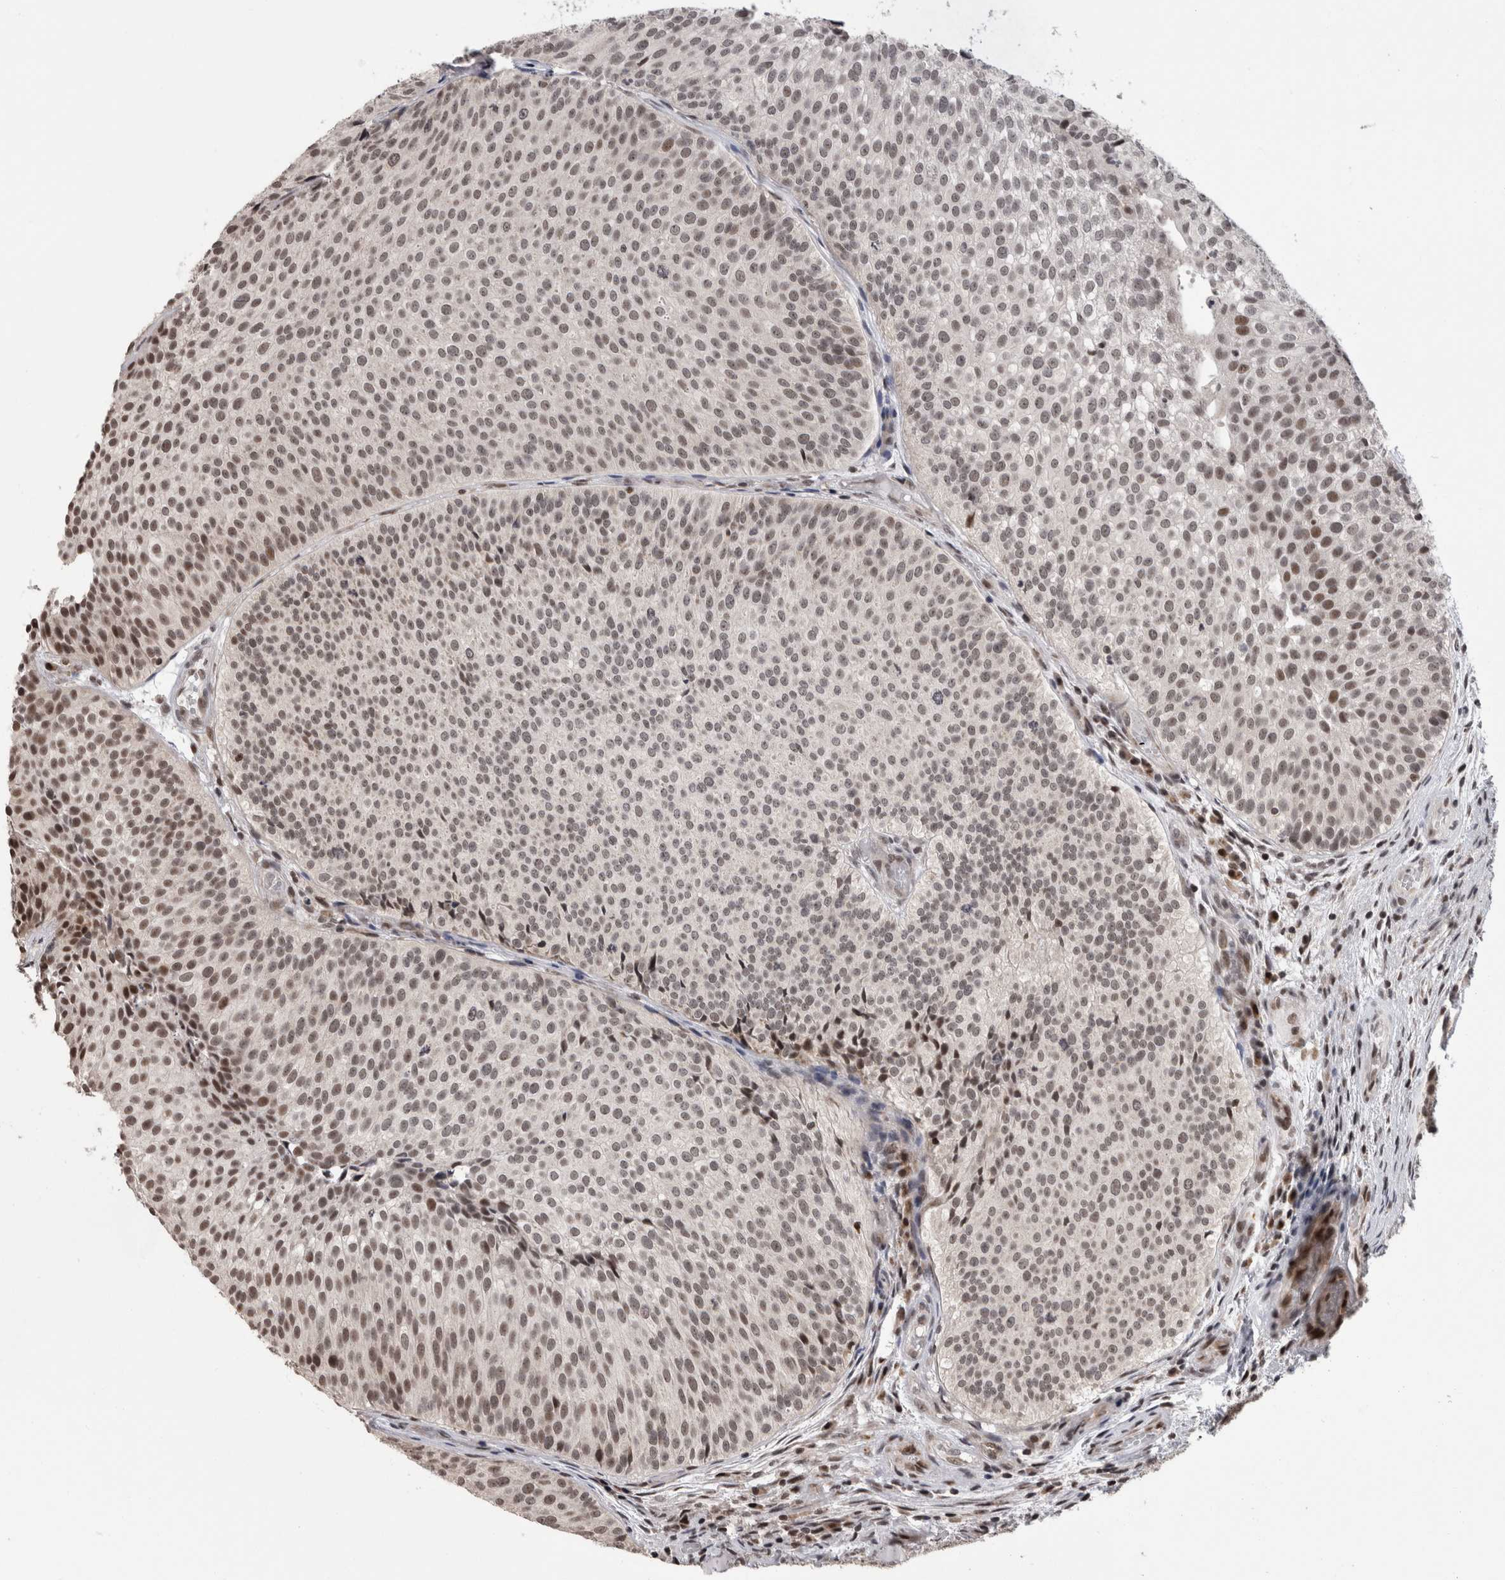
{"staining": {"intensity": "strong", "quantity": "<25%", "location": "nuclear"}, "tissue": "urothelial cancer", "cell_type": "Tumor cells", "image_type": "cancer", "snomed": [{"axis": "morphology", "description": "Urothelial carcinoma, Low grade"}, {"axis": "topography", "description": "Urinary bladder"}], "caption": "Urothelial cancer stained with IHC demonstrates strong nuclear expression in about <25% of tumor cells. (brown staining indicates protein expression, while blue staining denotes nuclei).", "gene": "ZBTB11", "patient": {"sex": "male", "age": 86}}